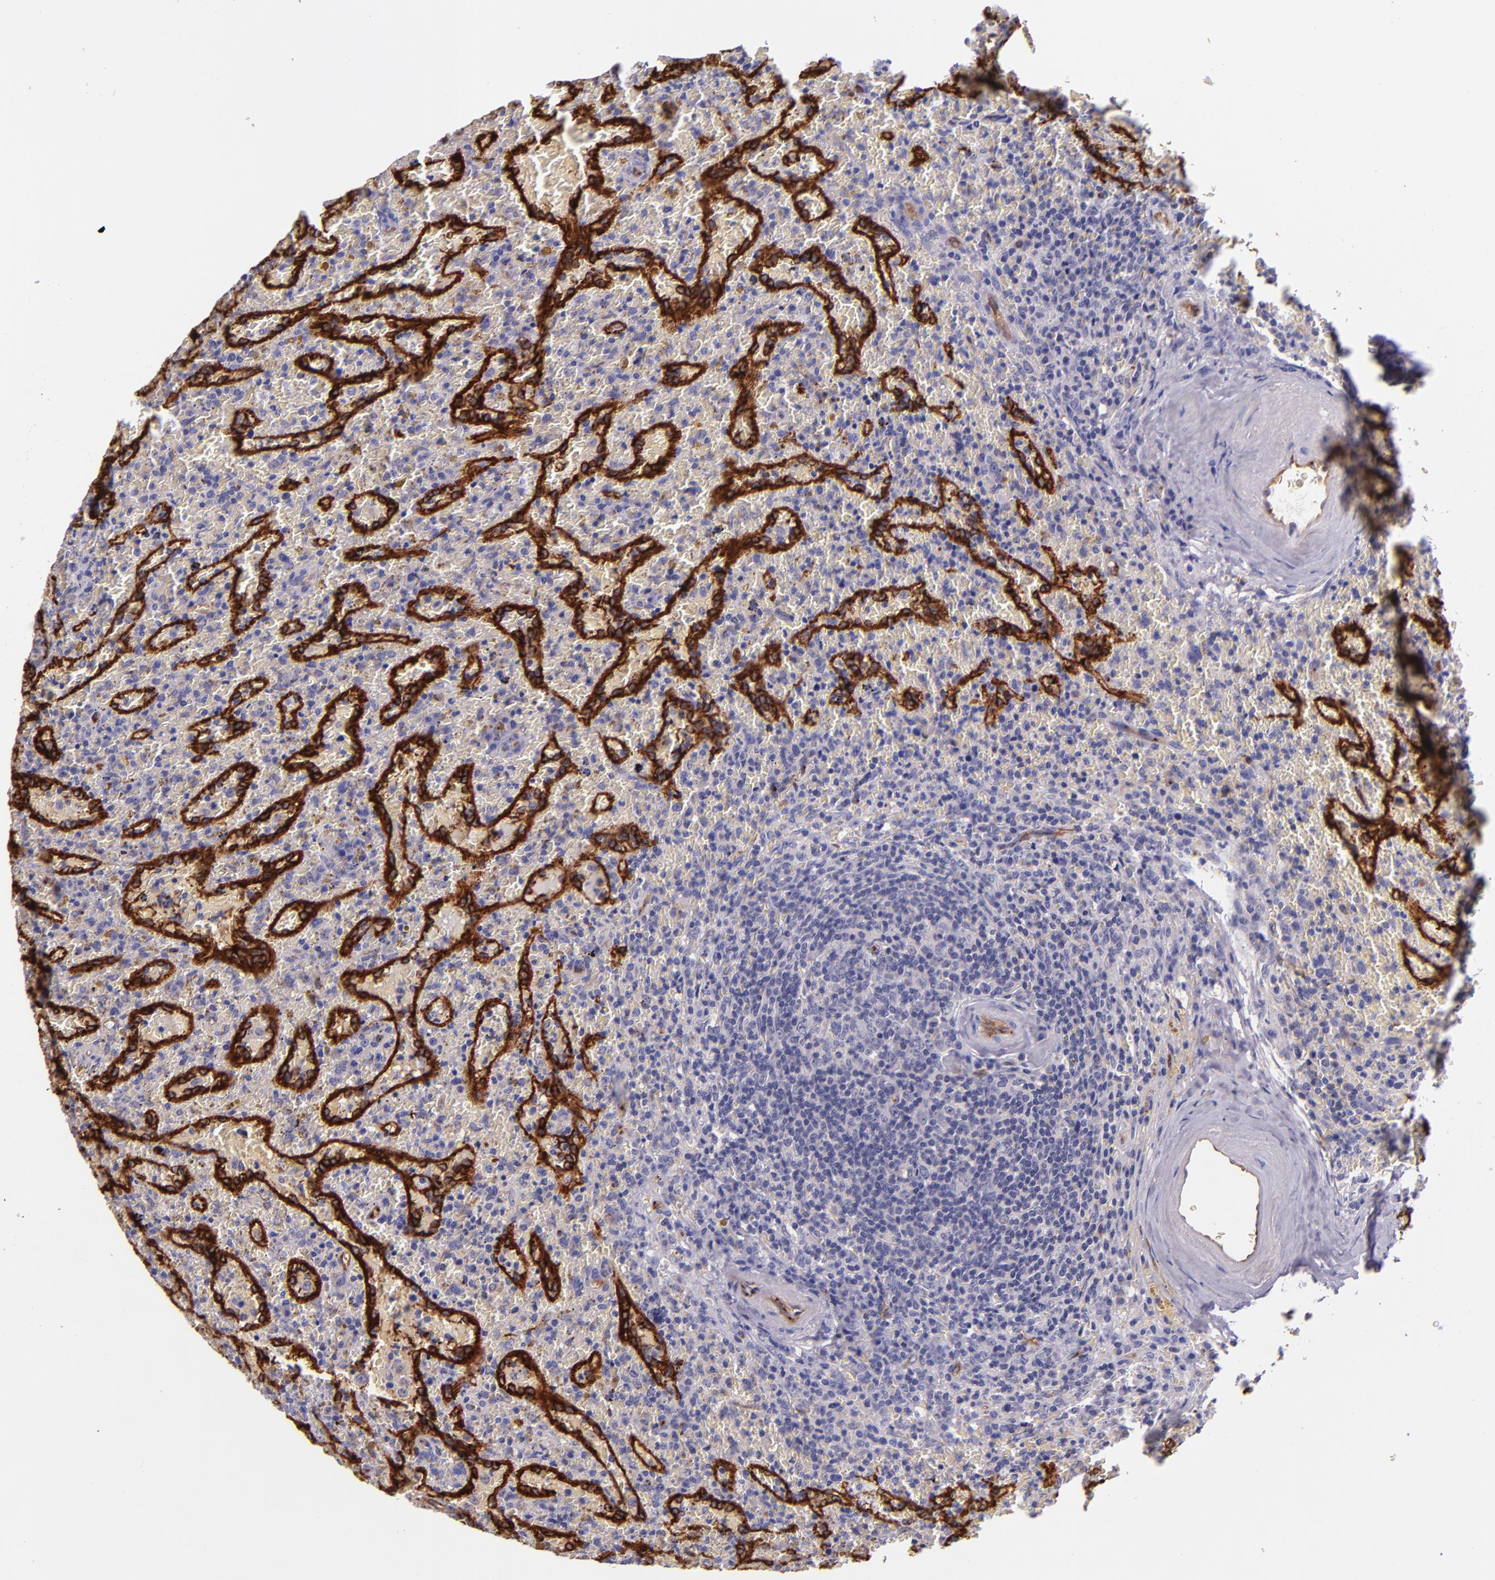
{"staining": {"intensity": "negative", "quantity": "none", "location": "none"}, "tissue": "lymphoma", "cell_type": "Tumor cells", "image_type": "cancer", "snomed": [{"axis": "morphology", "description": "Malignant lymphoma, non-Hodgkin's type, High grade"}, {"axis": "topography", "description": "Spleen"}, {"axis": "topography", "description": "Lymph node"}], "caption": "A high-resolution histopathology image shows immunohistochemistry (IHC) staining of malignant lymphoma, non-Hodgkin's type (high-grade), which displays no significant expression in tumor cells.", "gene": "NOS3", "patient": {"sex": "female", "age": 70}}